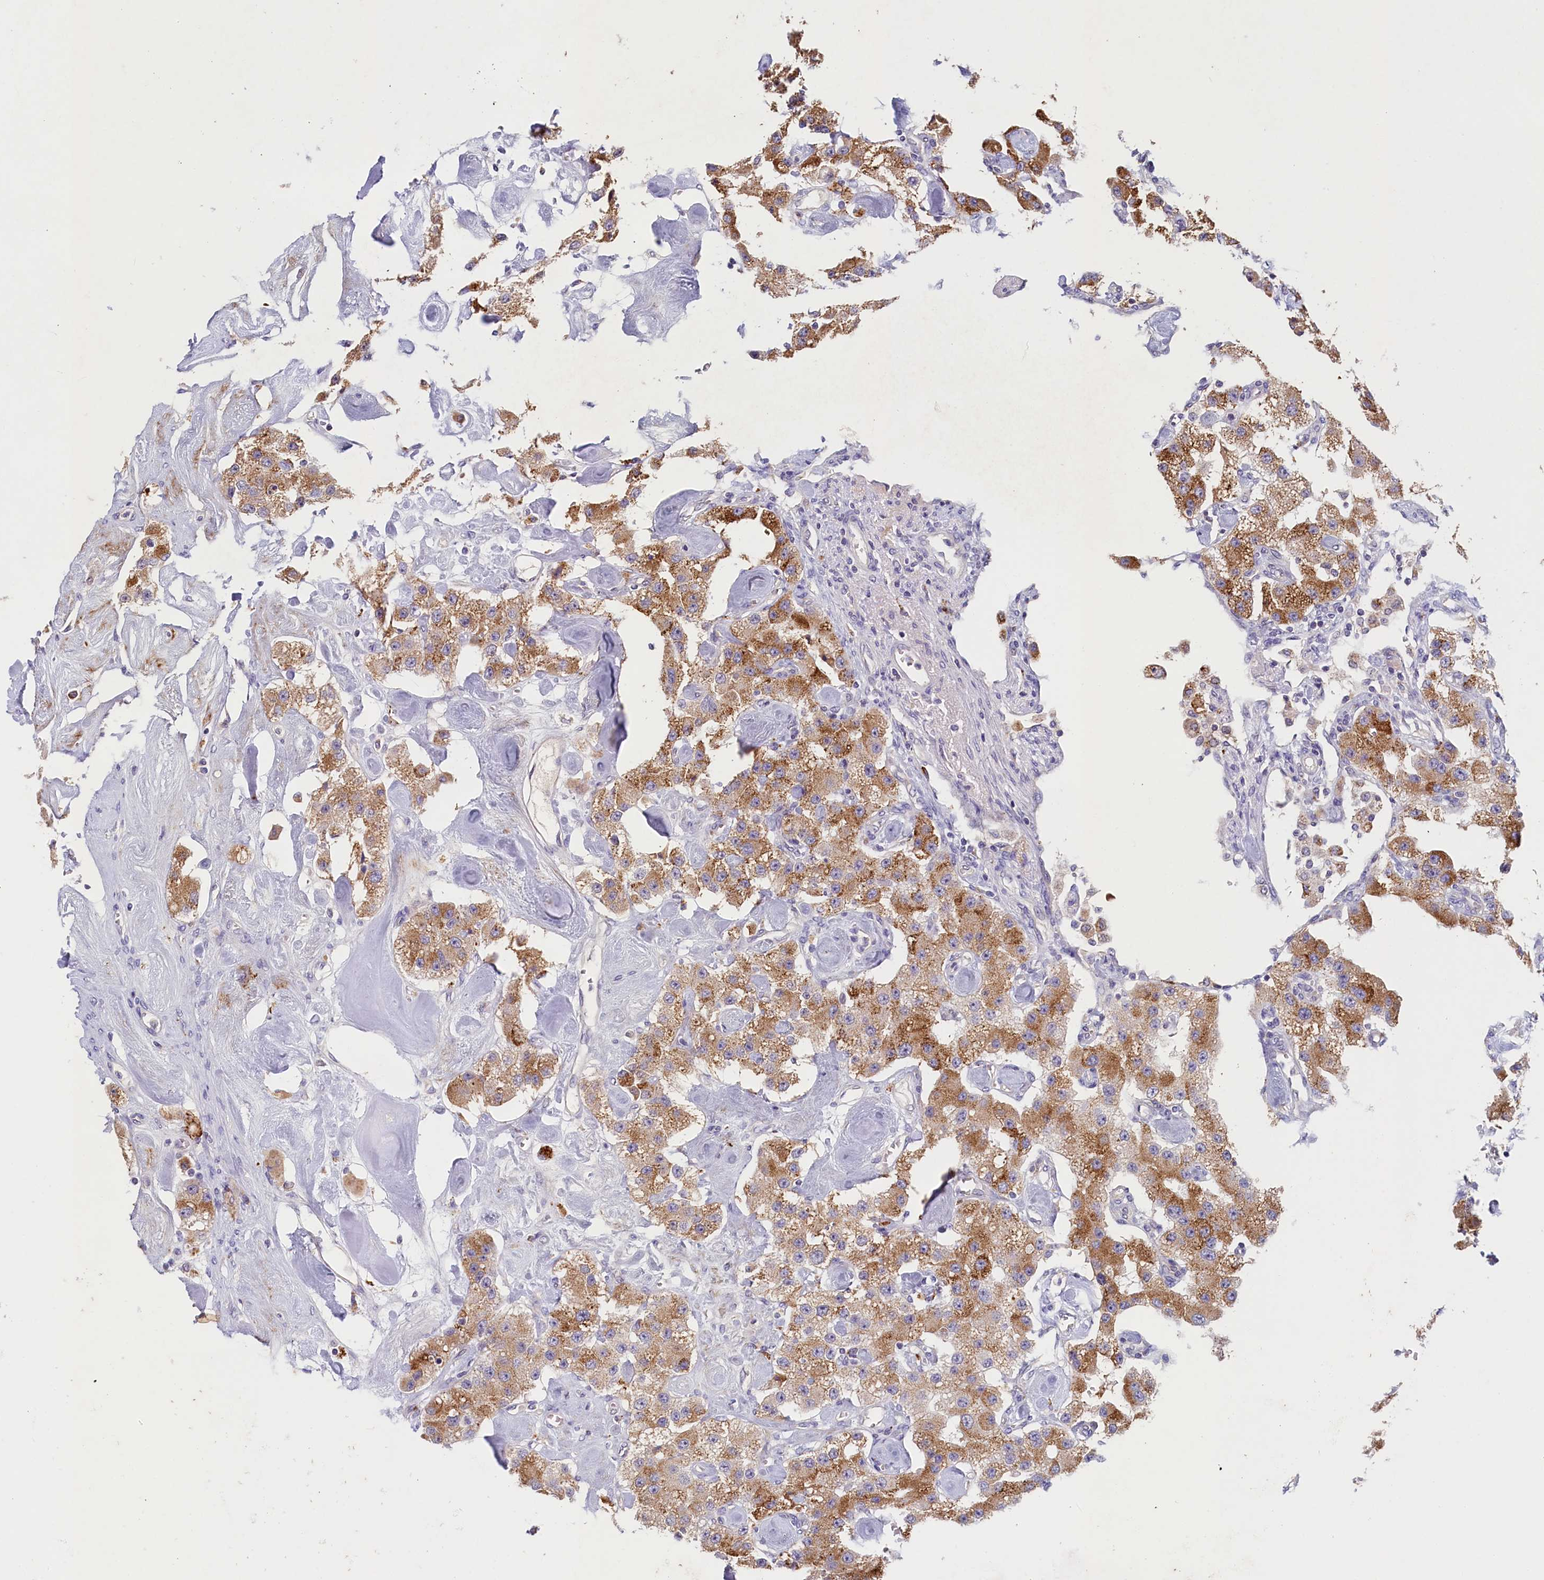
{"staining": {"intensity": "moderate", "quantity": ">75%", "location": "cytoplasmic/membranous"}, "tissue": "carcinoid", "cell_type": "Tumor cells", "image_type": "cancer", "snomed": [{"axis": "morphology", "description": "Carcinoid, malignant, NOS"}, {"axis": "topography", "description": "Pancreas"}], "caption": "Carcinoid (malignant) stained with a brown dye exhibits moderate cytoplasmic/membranous positive staining in about >75% of tumor cells.", "gene": "NUBP2", "patient": {"sex": "male", "age": 41}}